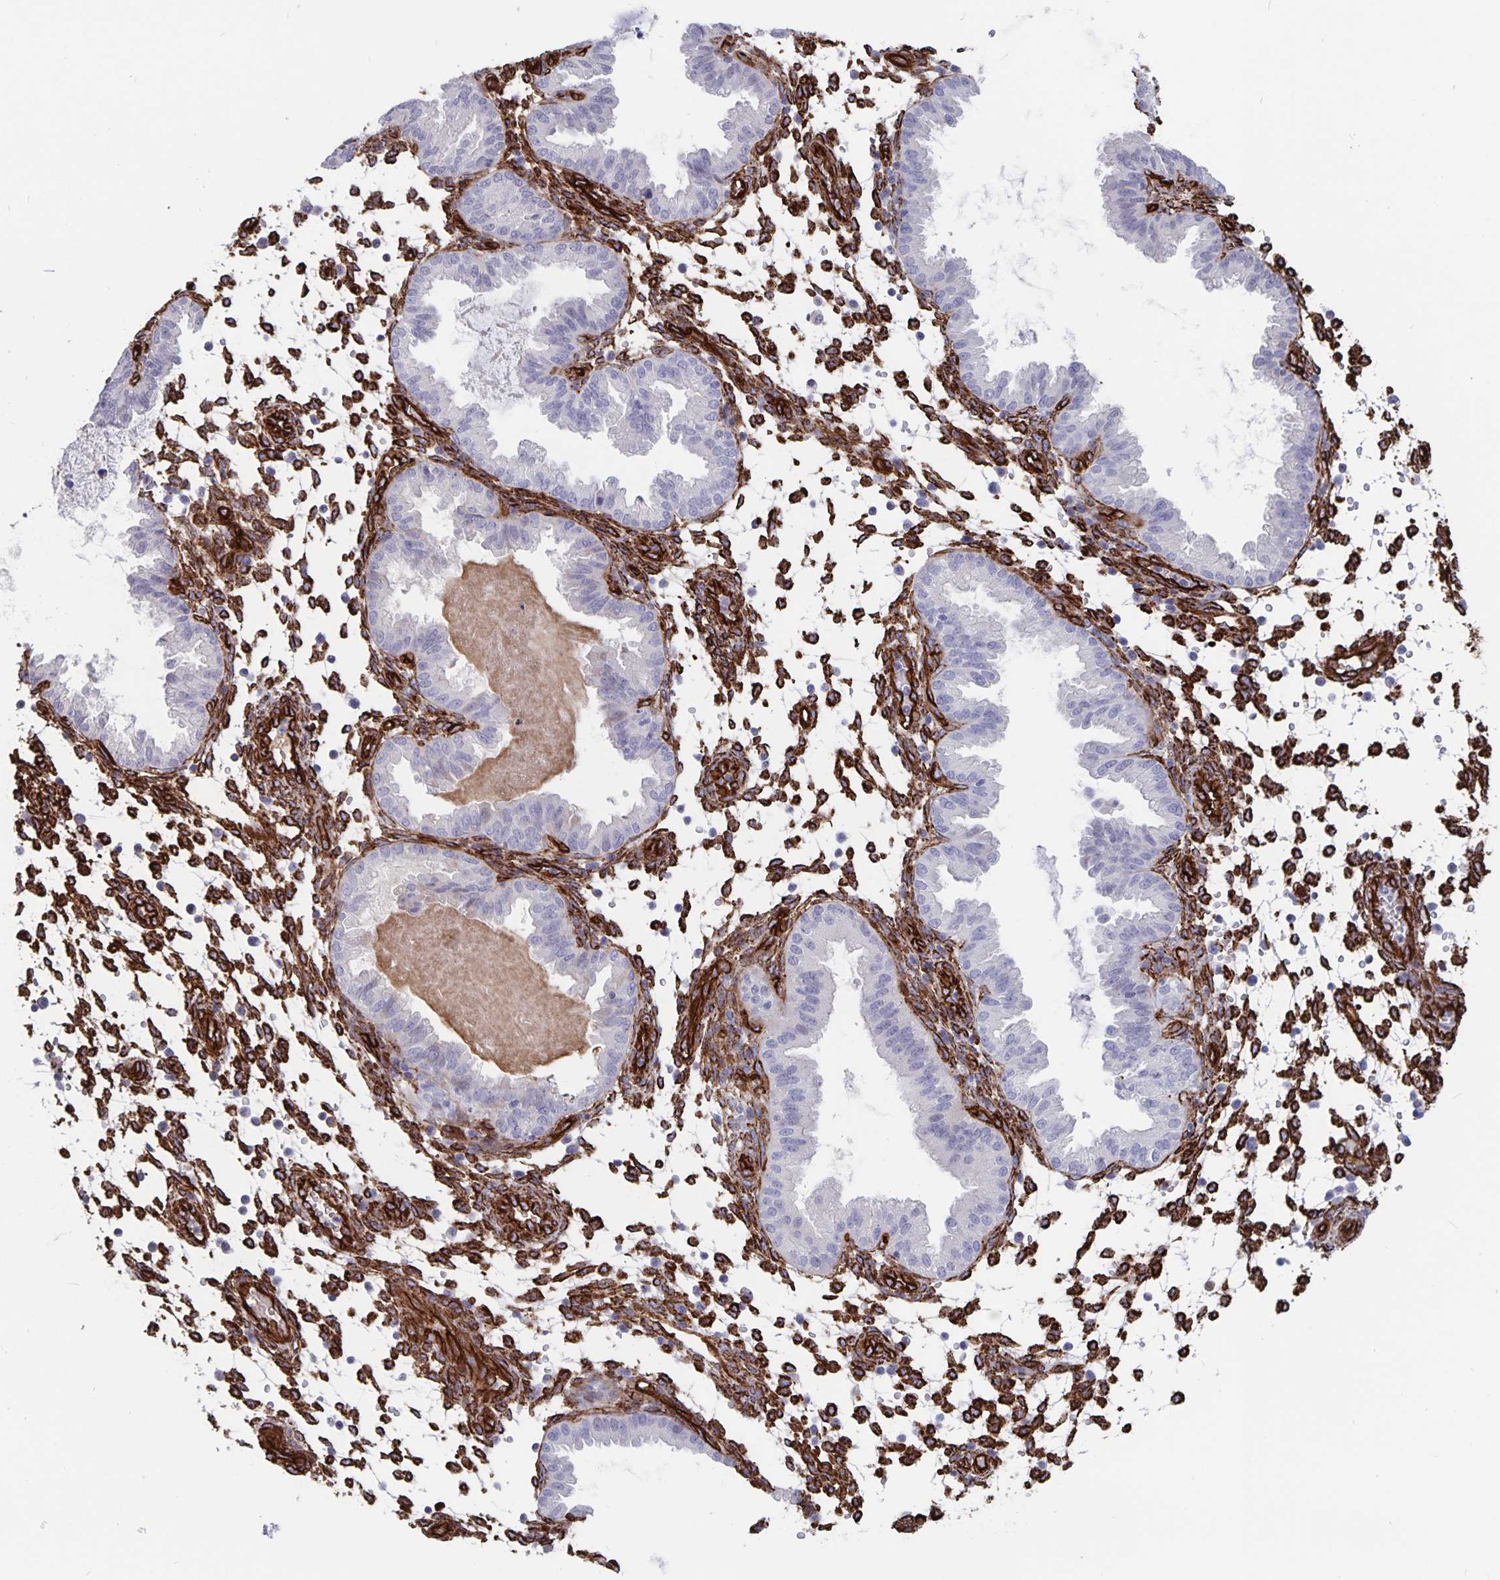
{"staining": {"intensity": "strong", "quantity": ">75%", "location": "cytoplasmic/membranous"}, "tissue": "endometrium", "cell_type": "Cells in endometrial stroma", "image_type": "normal", "snomed": [{"axis": "morphology", "description": "Normal tissue, NOS"}, {"axis": "topography", "description": "Endometrium"}], "caption": "Protein positivity by IHC reveals strong cytoplasmic/membranous positivity in about >75% of cells in endometrial stroma in unremarkable endometrium.", "gene": "DCHS2", "patient": {"sex": "female", "age": 33}}